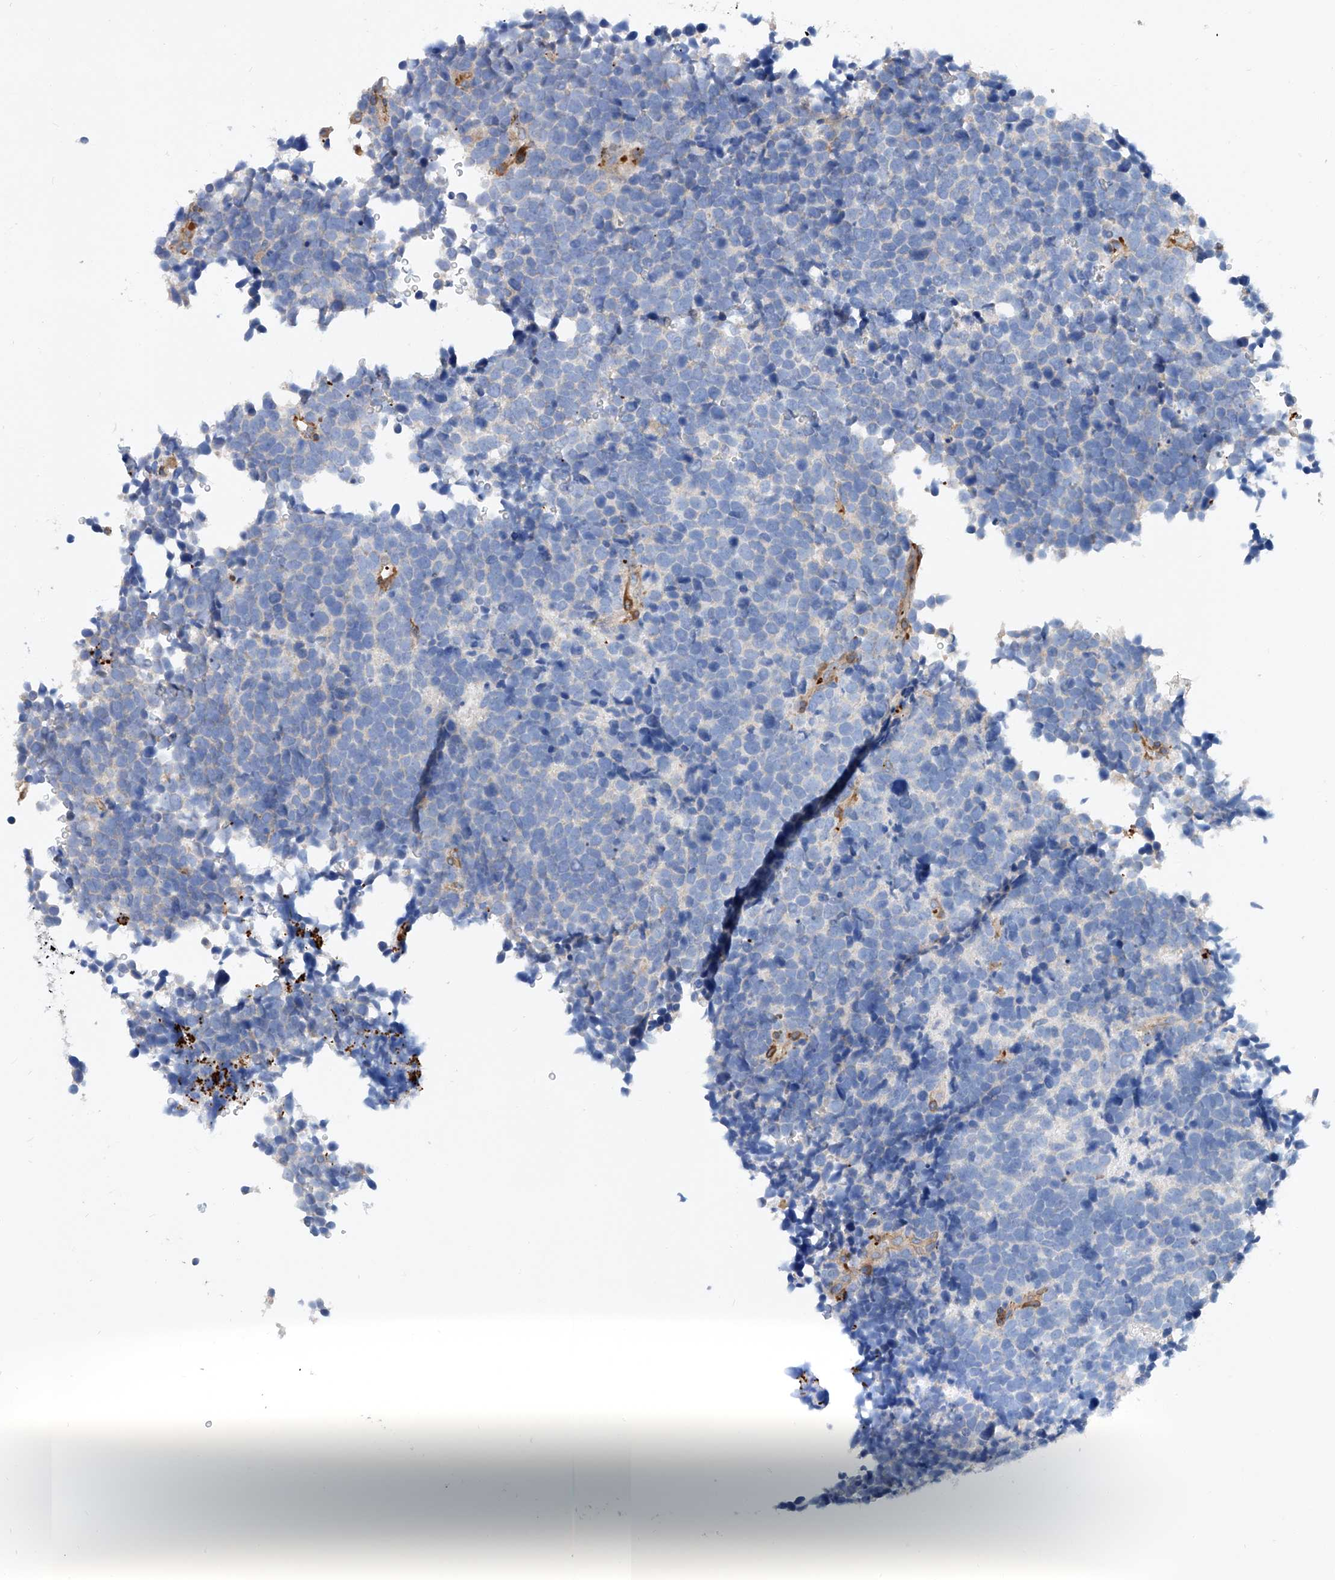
{"staining": {"intensity": "negative", "quantity": "none", "location": "none"}, "tissue": "urothelial cancer", "cell_type": "Tumor cells", "image_type": "cancer", "snomed": [{"axis": "morphology", "description": "Urothelial carcinoma, High grade"}, {"axis": "topography", "description": "Urinary bladder"}], "caption": "Tumor cells are negative for protein expression in human high-grade urothelial carcinoma. (DAB immunohistochemistry, high magnification).", "gene": "TAS2R60", "patient": {"sex": "female", "age": 82}}